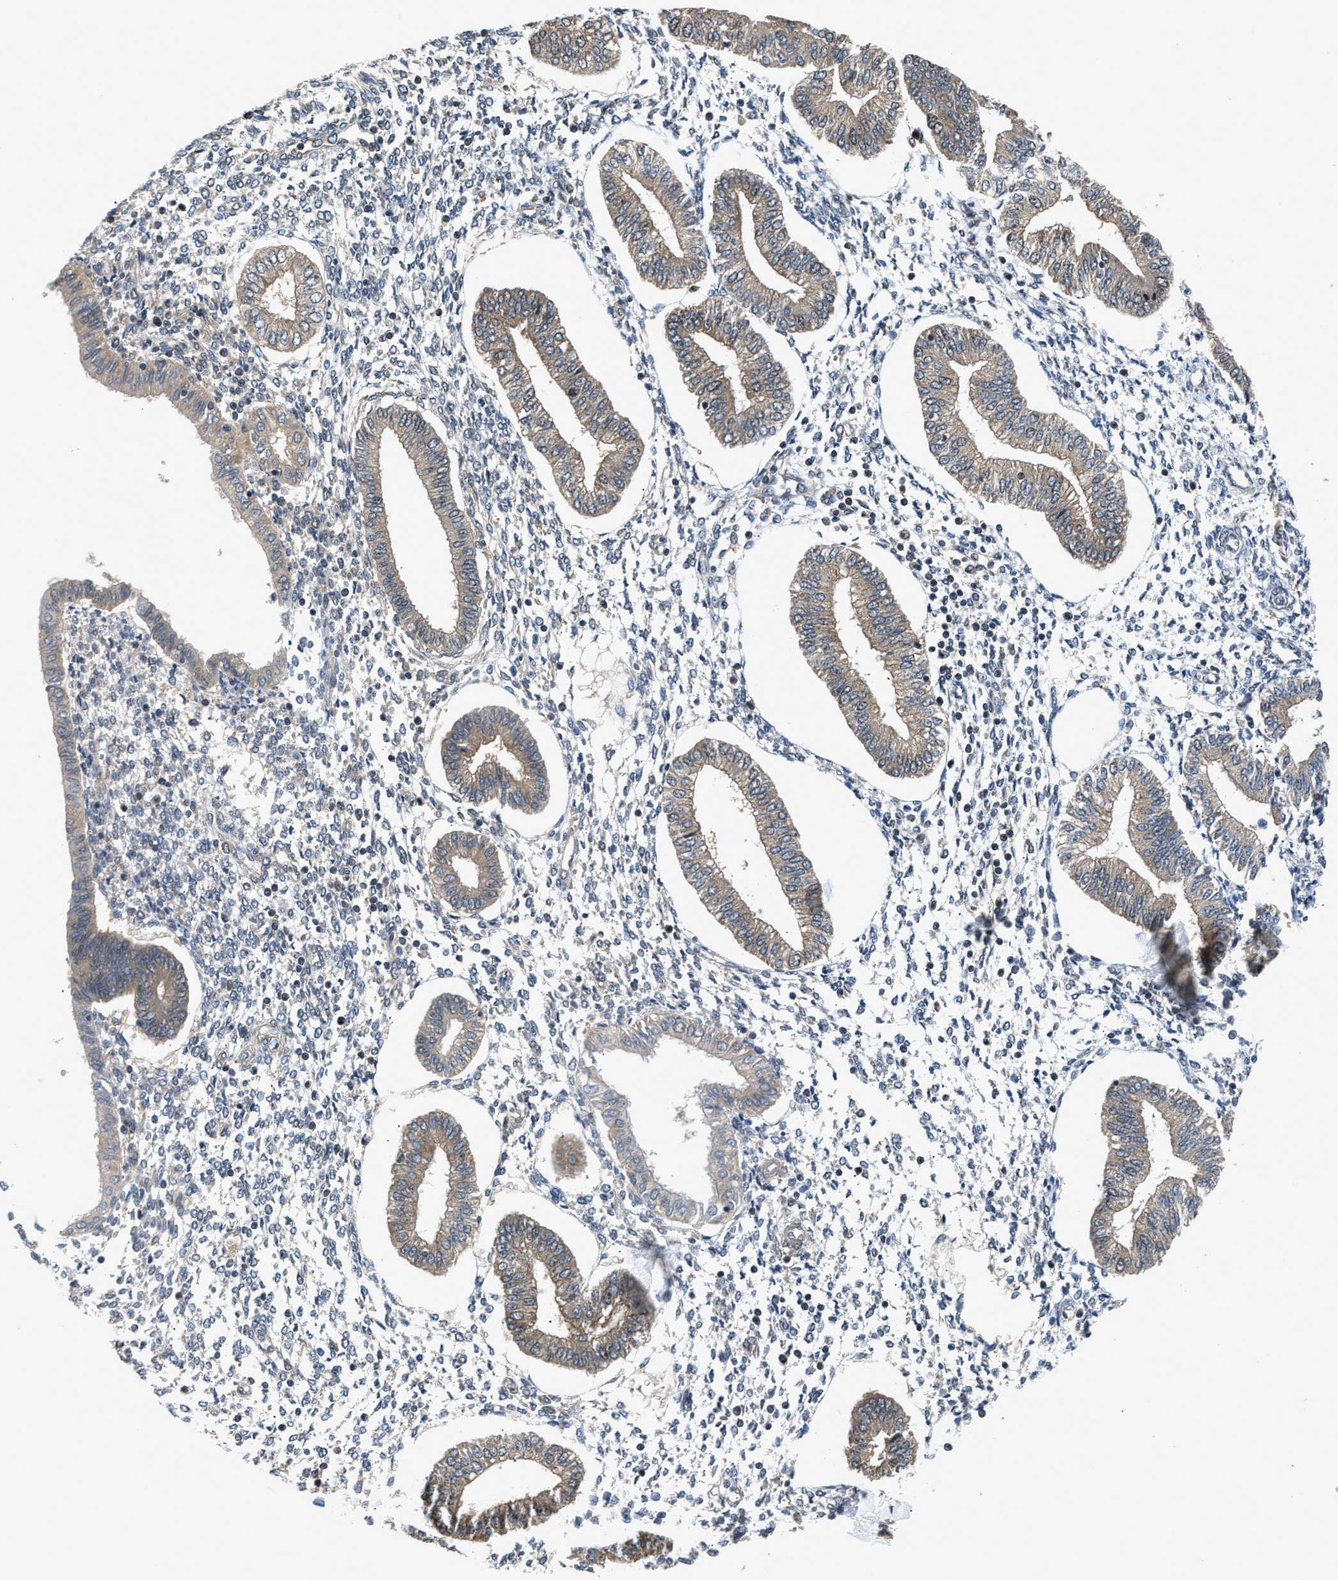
{"staining": {"intensity": "negative", "quantity": "none", "location": "none"}, "tissue": "endometrium", "cell_type": "Cells in endometrial stroma", "image_type": "normal", "snomed": [{"axis": "morphology", "description": "Normal tissue, NOS"}, {"axis": "topography", "description": "Endometrium"}], "caption": "Histopathology image shows no protein staining in cells in endometrial stroma of benign endometrium. (DAB immunohistochemistry (IHC) visualized using brightfield microscopy, high magnification).", "gene": "RAB29", "patient": {"sex": "female", "age": 50}}